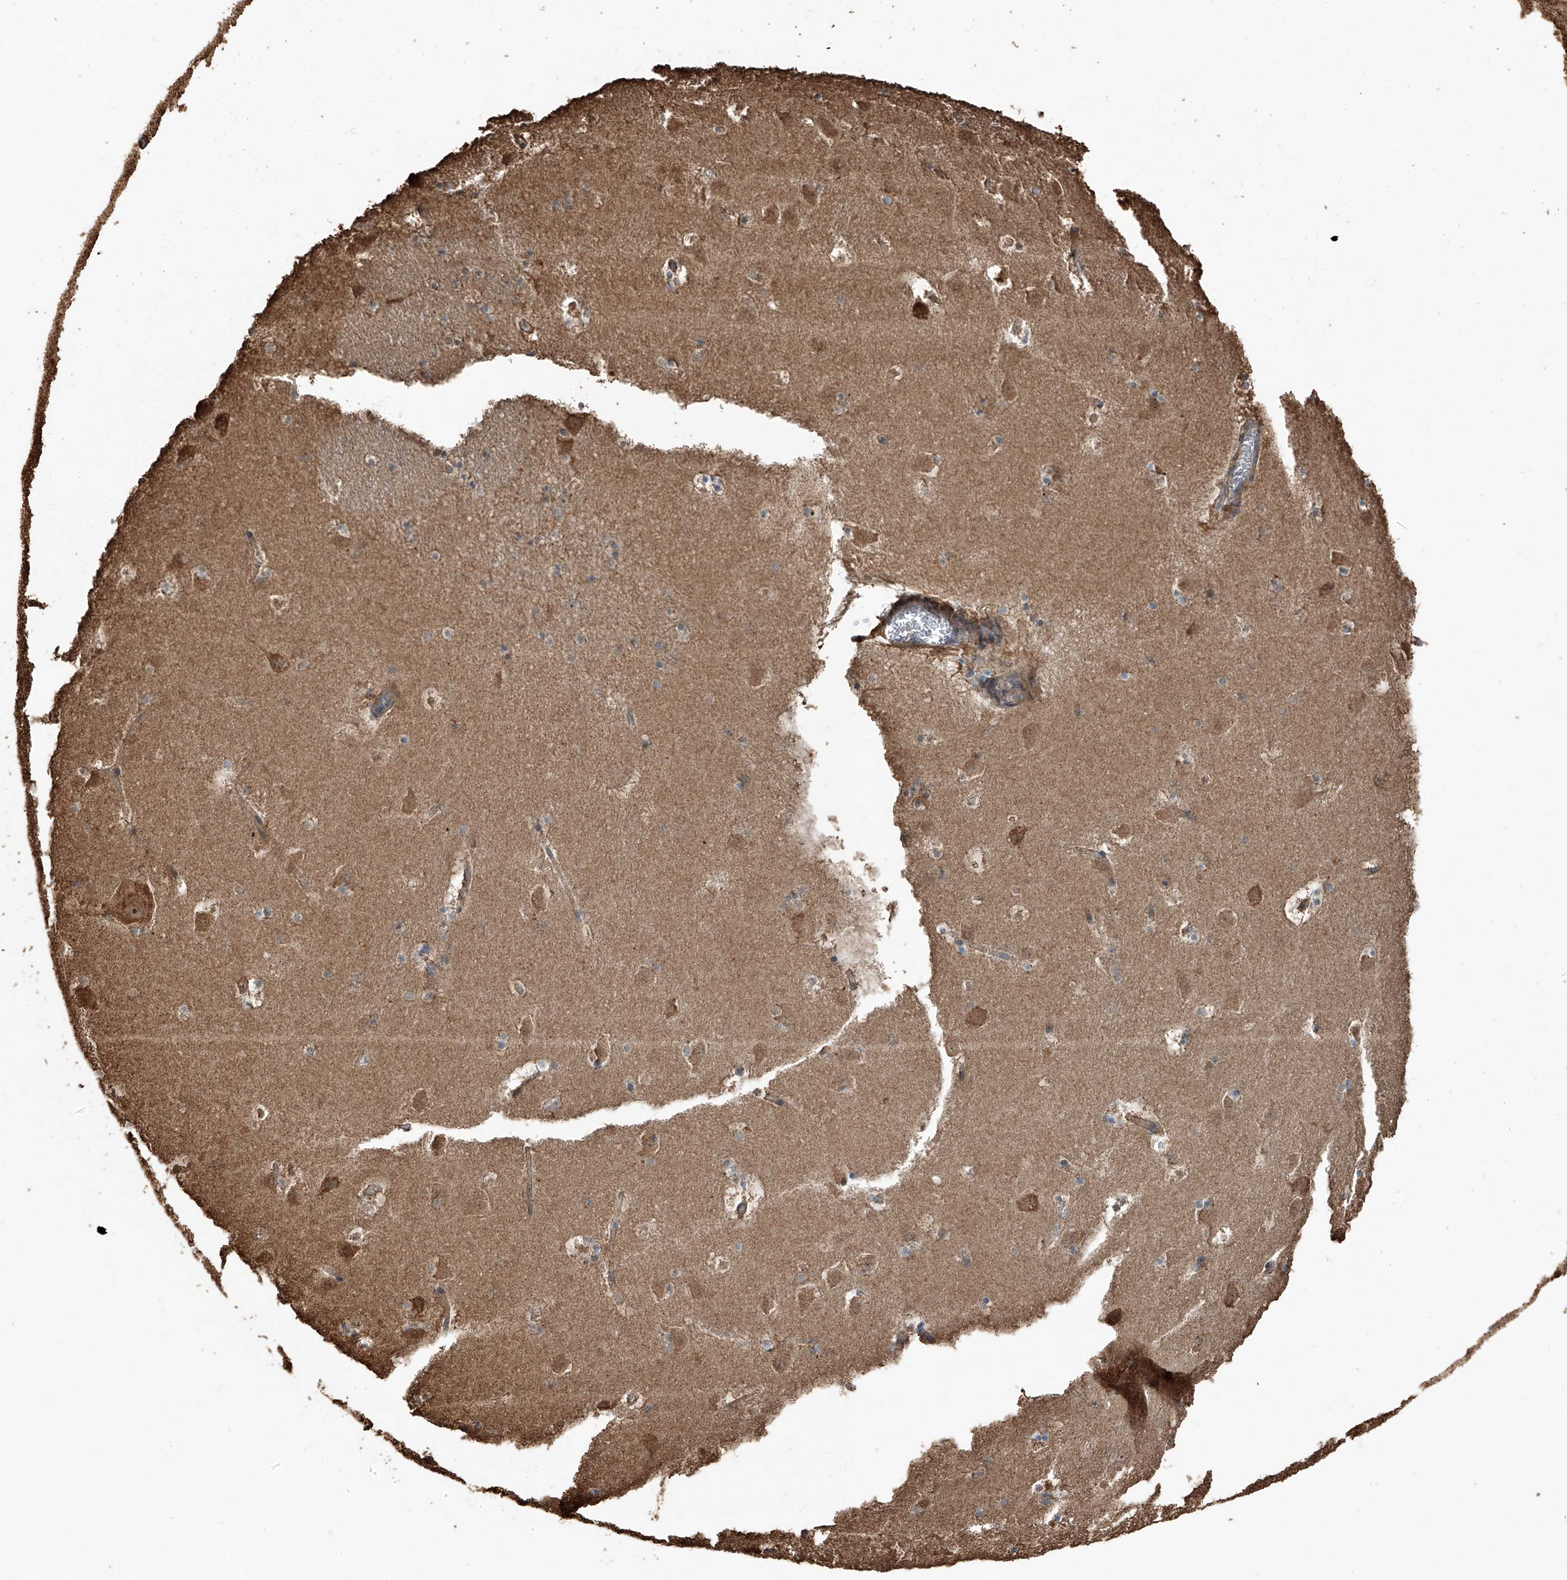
{"staining": {"intensity": "negative", "quantity": "none", "location": "none"}, "tissue": "caudate", "cell_type": "Glial cells", "image_type": "normal", "snomed": [{"axis": "morphology", "description": "Normal tissue, NOS"}, {"axis": "topography", "description": "Lateral ventricle wall"}], "caption": "Immunohistochemical staining of benign caudate exhibits no significant positivity in glial cells.", "gene": "KCNJ2", "patient": {"sex": "male", "age": 45}}